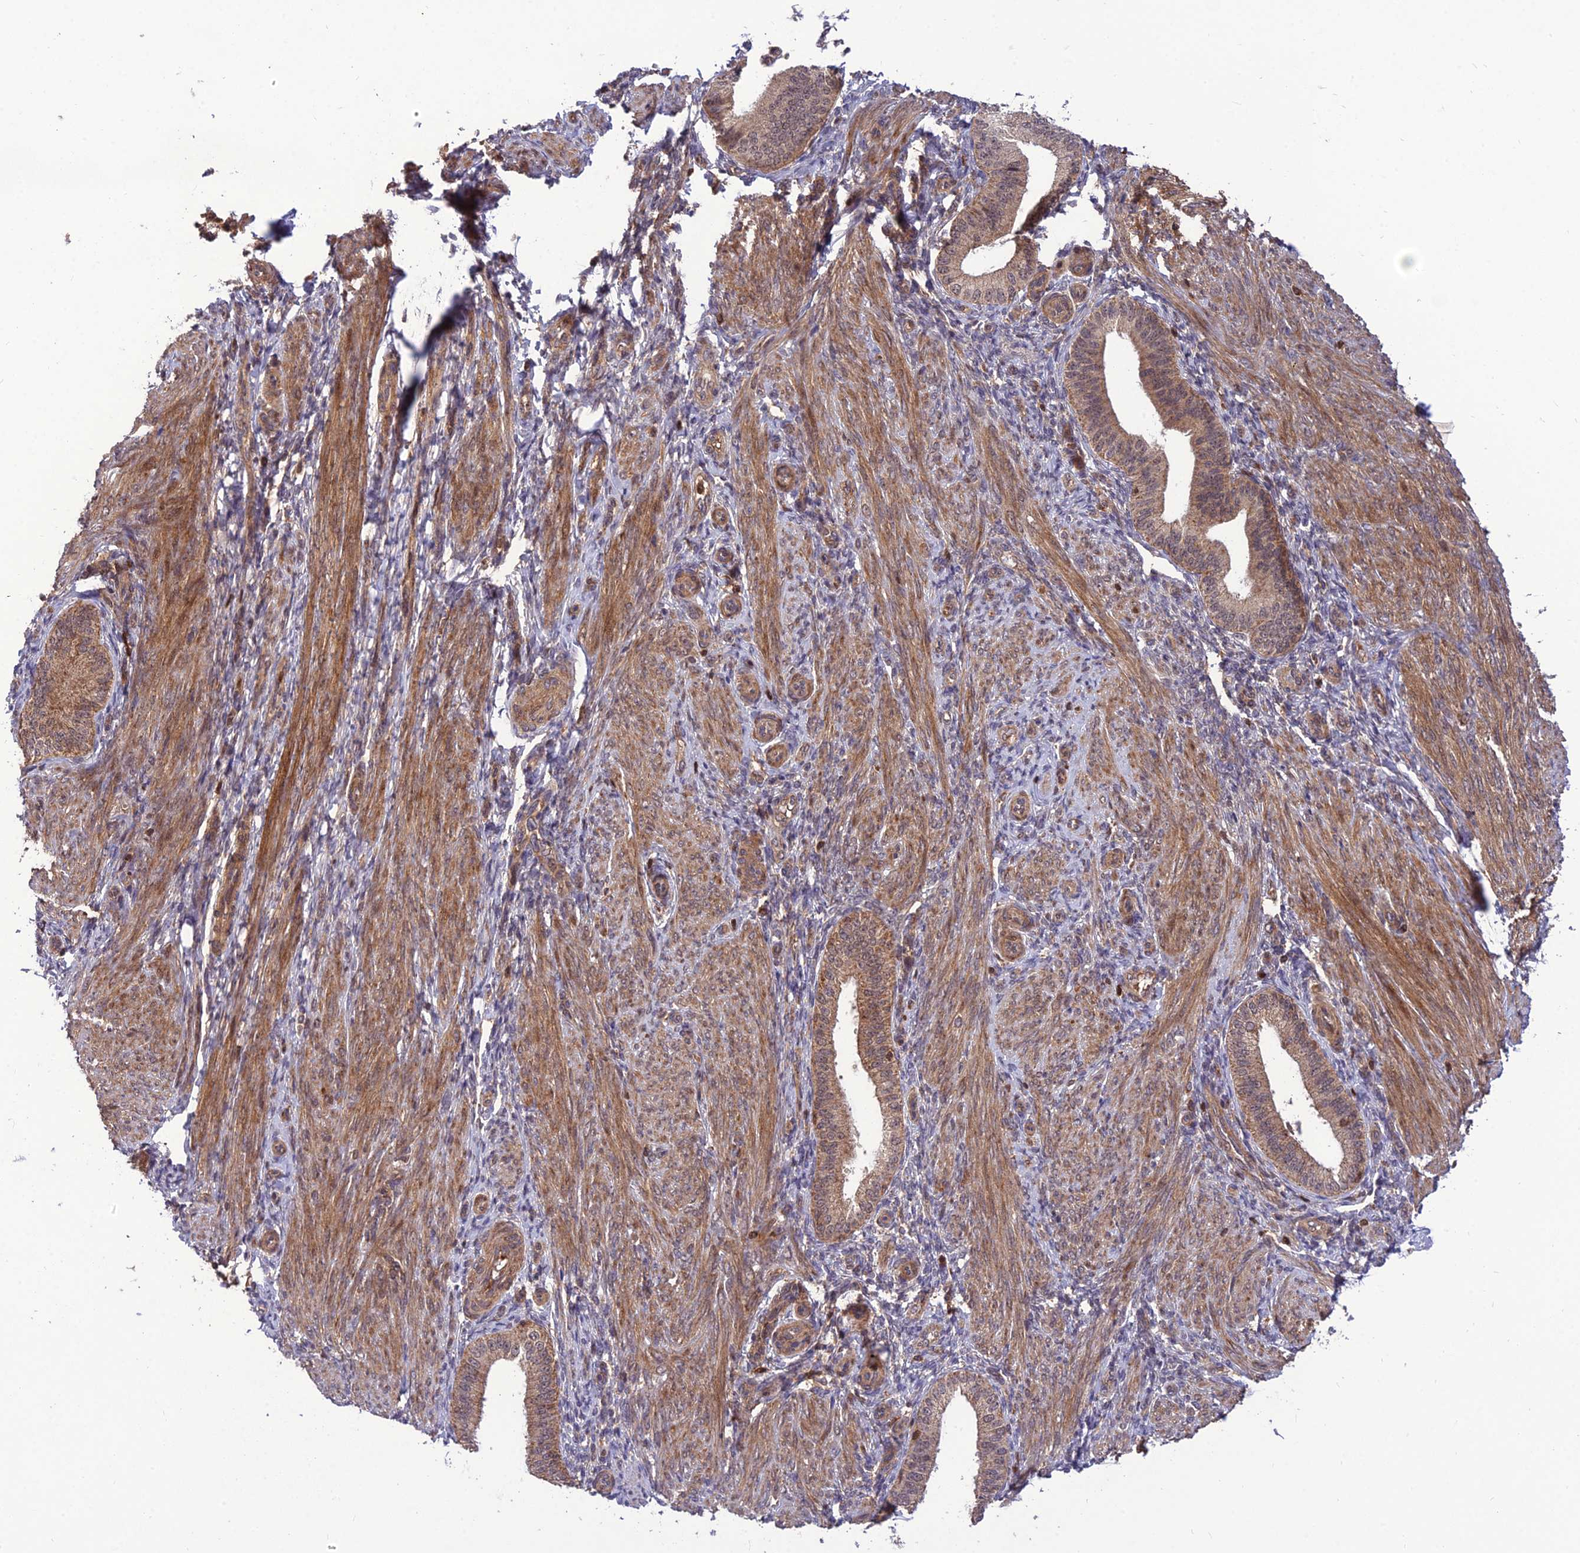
{"staining": {"intensity": "moderate", "quantity": ">75%", "location": "cytoplasmic/membranous"}, "tissue": "endometrium", "cell_type": "Cells in endometrial stroma", "image_type": "normal", "snomed": [{"axis": "morphology", "description": "Normal tissue, NOS"}, {"axis": "topography", "description": "Endometrium"}], "caption": "IHC image of benign endometrium: human endometrium stained using immunohistochemistry (IHC) shows medium levels of moderate protein expression localized specifically in the cytoplasmic/membranous of cells in endometrial stroma, appearing as a cytoplasmic/membranous brown color.", "gene": "NDUFC1", "patient": {"sex": "female", "age": 39}}